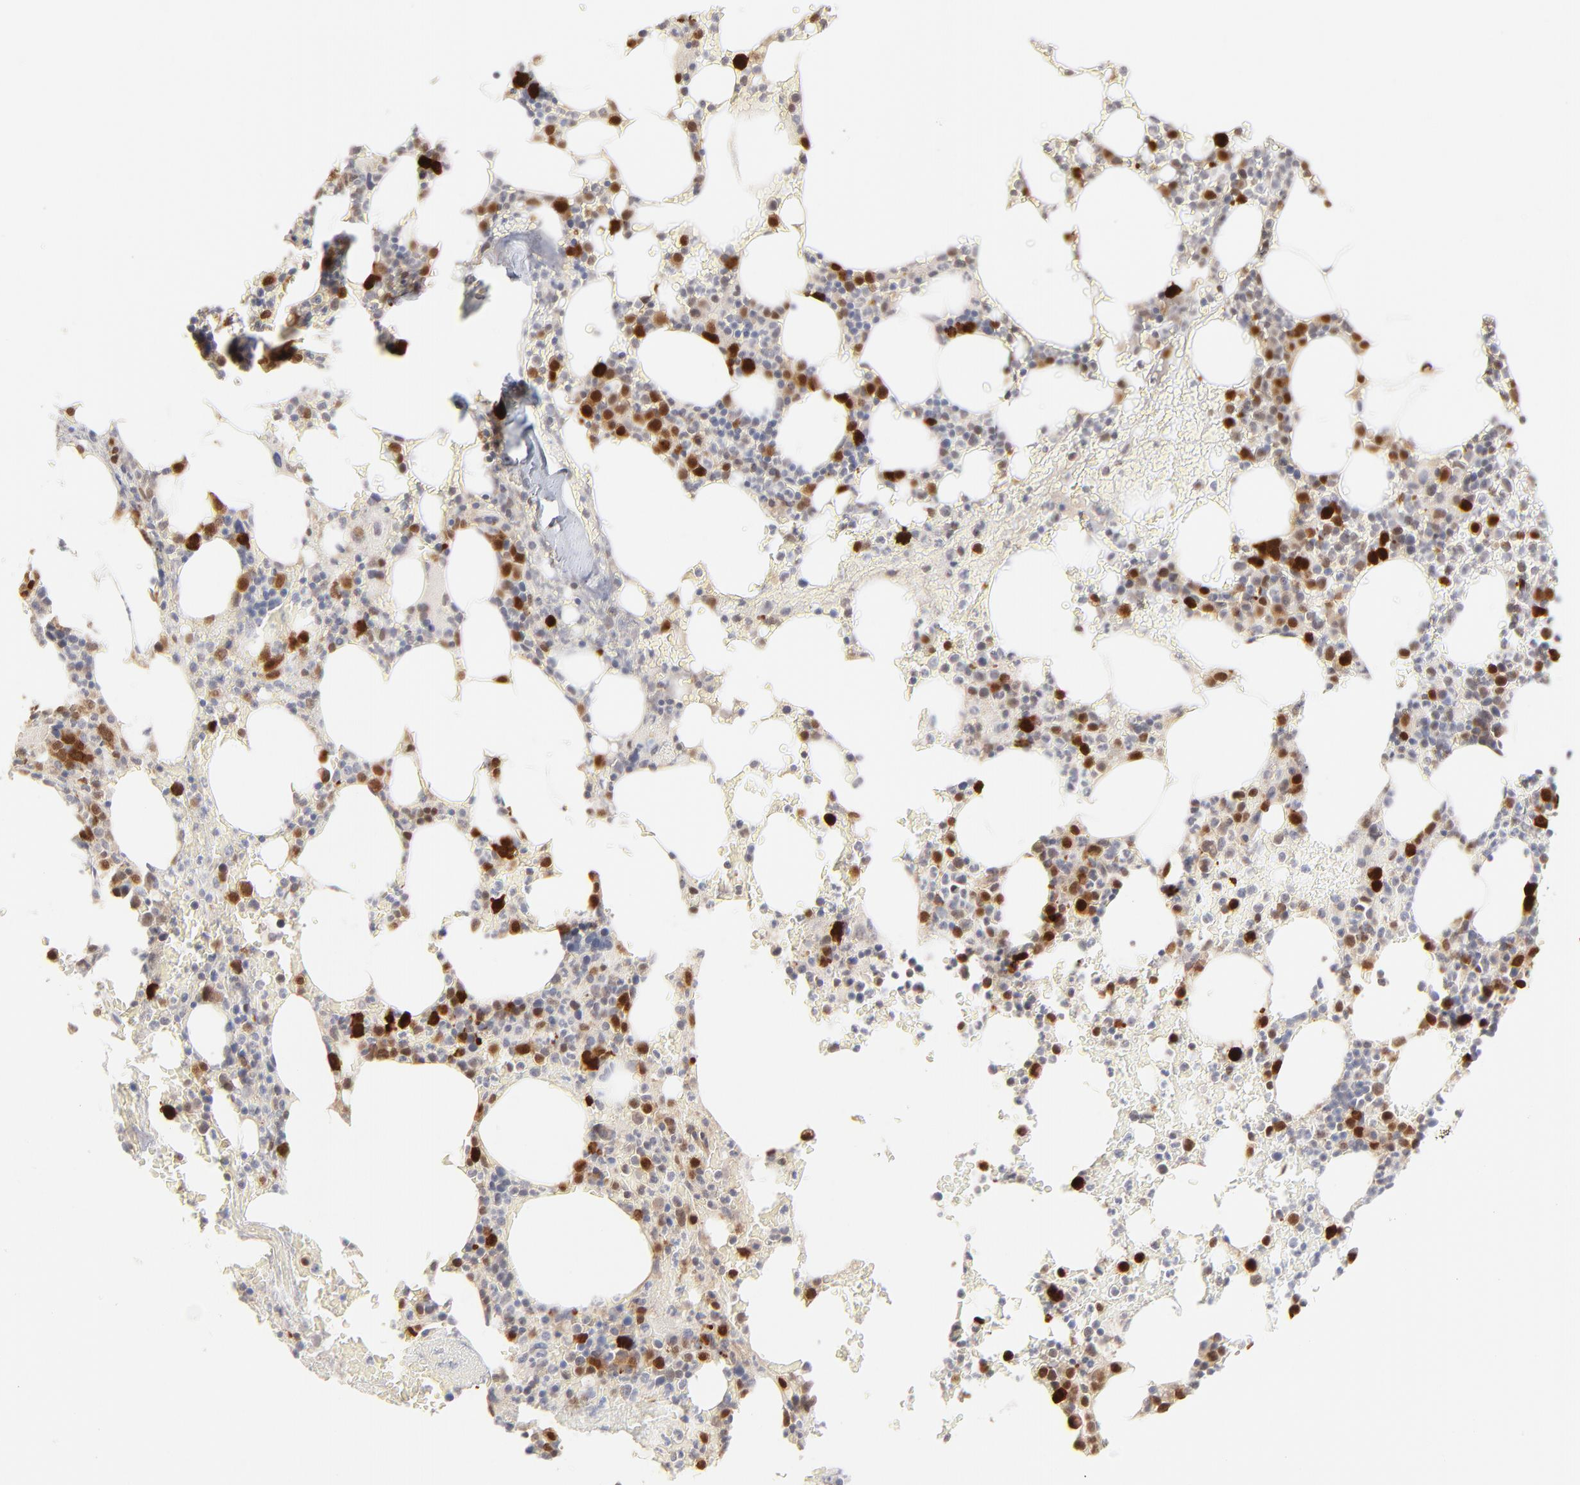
{"staining": {"intensity": "strong", "quantity": "25%-75%", "location": "nuclear"}, "tissue": "bone marrow", "cell_type": "Hematopoietic cells", "image_type": "normal", "snomed": [{"axis": "morphology", "description": "Normal tissue, NOS"}, {"axis": "topography", "description": "Bone marrow"}], "caption": "An immunohistochemistry (IHC) histopathology image of normal tissue is shown. Protein staining in brown labels strong nuclear positivity in bone marrow within hematopoietic cells.", "gene": "CDK6", "patient": {"sex": "female", "age": 78}}